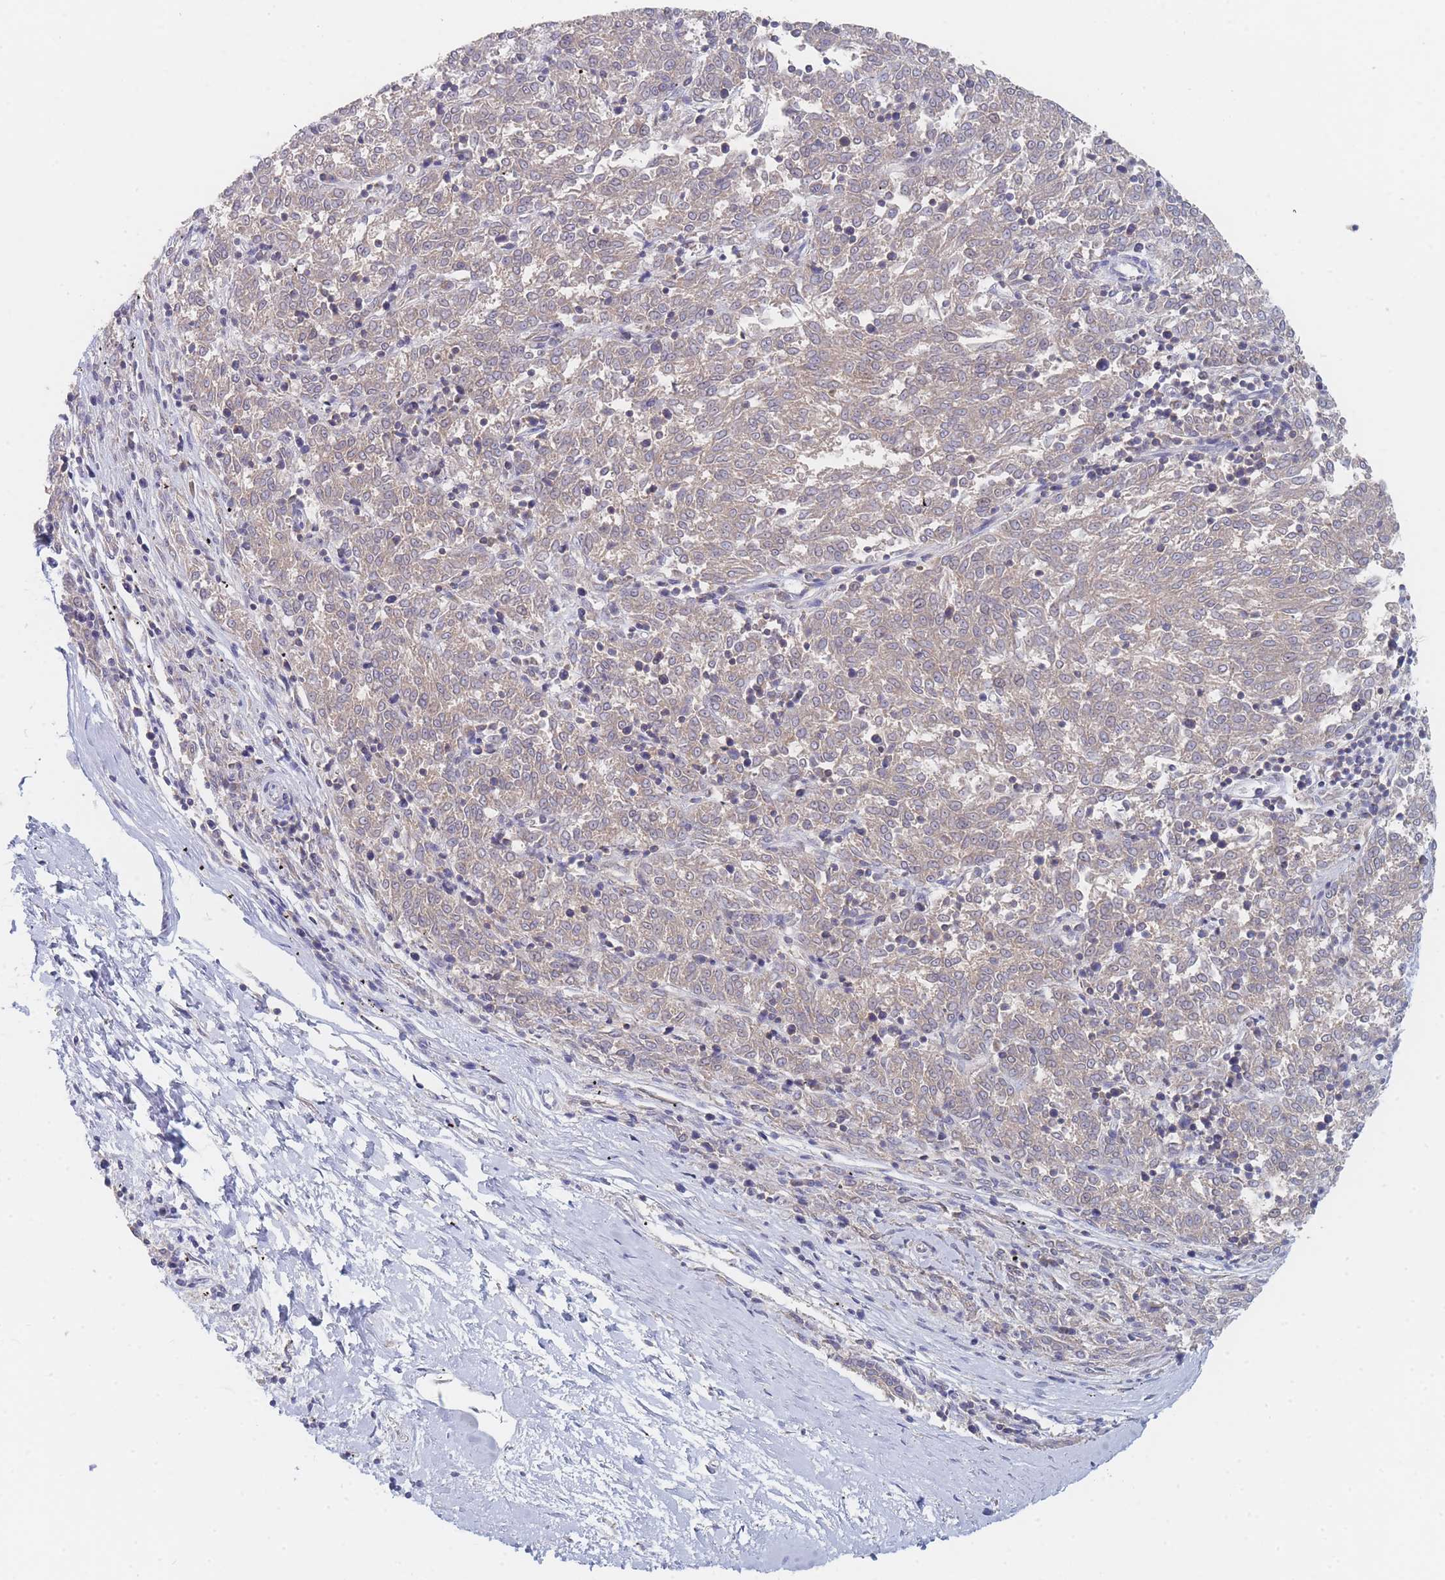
{"staining": {"intensity": "weak", "quantity": "25%-75%", "location": "cytoplasmic/membranous"}, "tissue": "melanoma", "cell_type": "Tumor cells", "image_type": "cancer", "snomed": [{"axis": "morphology", "description": "Malignant melanoma, NOS"}, {"axis": "topography", "description": "Skin"}], "caption": "Weak cytoplasmic/membranous expression is present in approximately 25%-75% of tumor cells in melanoma.", "gene": "PPP6C", "patient": {"sex": "female", "age": 72}}